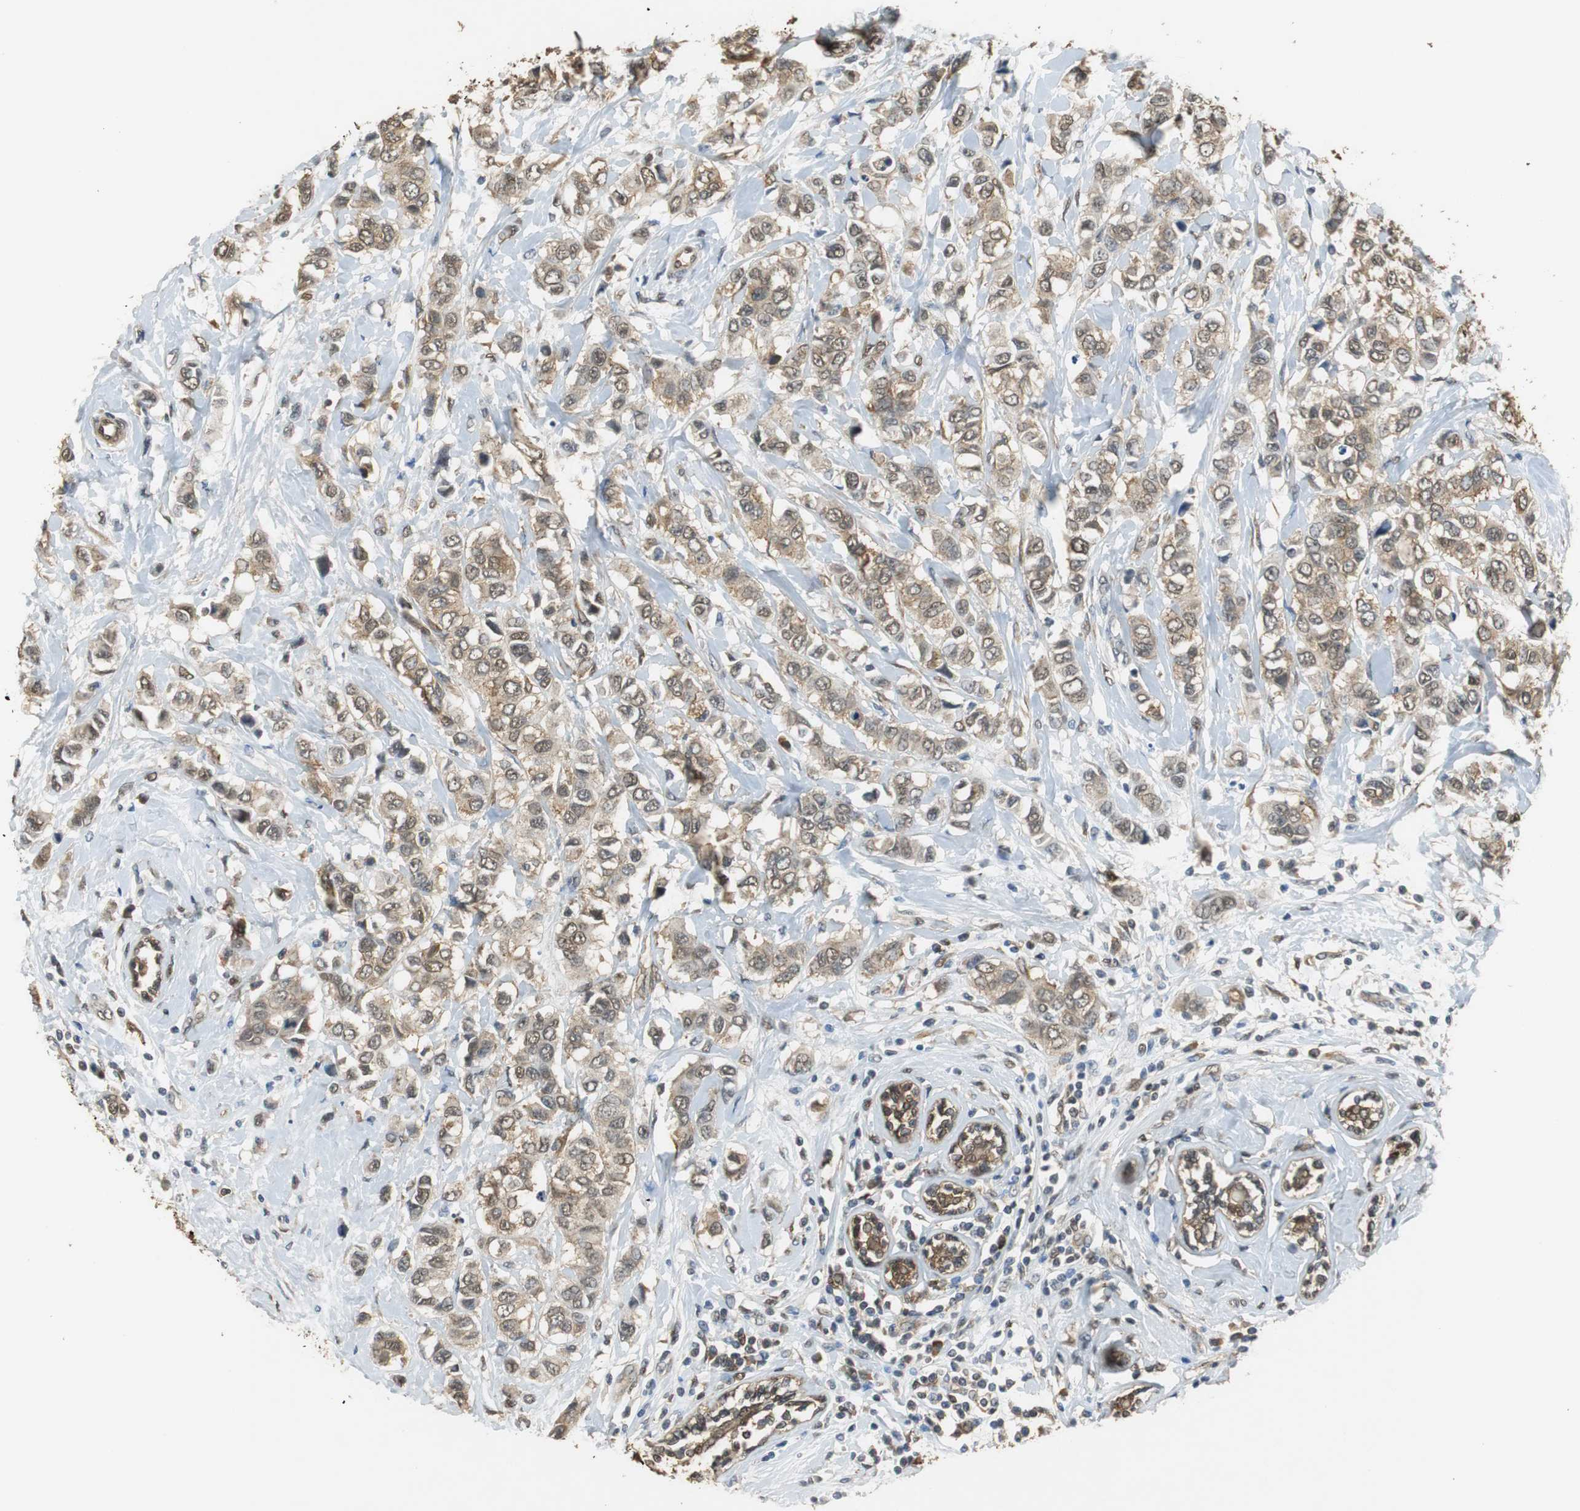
{"staining": {"intensity": "moderate", "quantity": ">75%", "location": "cytoplasmic/membranous,nuclear"}, "tissue": "breast cancer", "cell_type": "Tumor cells", "image_type": "cancer", "snomed": [{"axis": "morphology", "description": "Duct carcinoma"}, {"axis": "topography", "description": "Breast"}], "caption": "This micrograph reveals breast cancer (infiltrating ductal carcinoma) stained with immunohistochemistry (IHC) to label a protein in brown. The cytoplasmic/membranous and nuclear of tumor cells show moderate positivity for the protein. Nuclei are counter-stained blue.", "gene": "UBQLN2", "patient": {"sex": "female", "age": 50}}